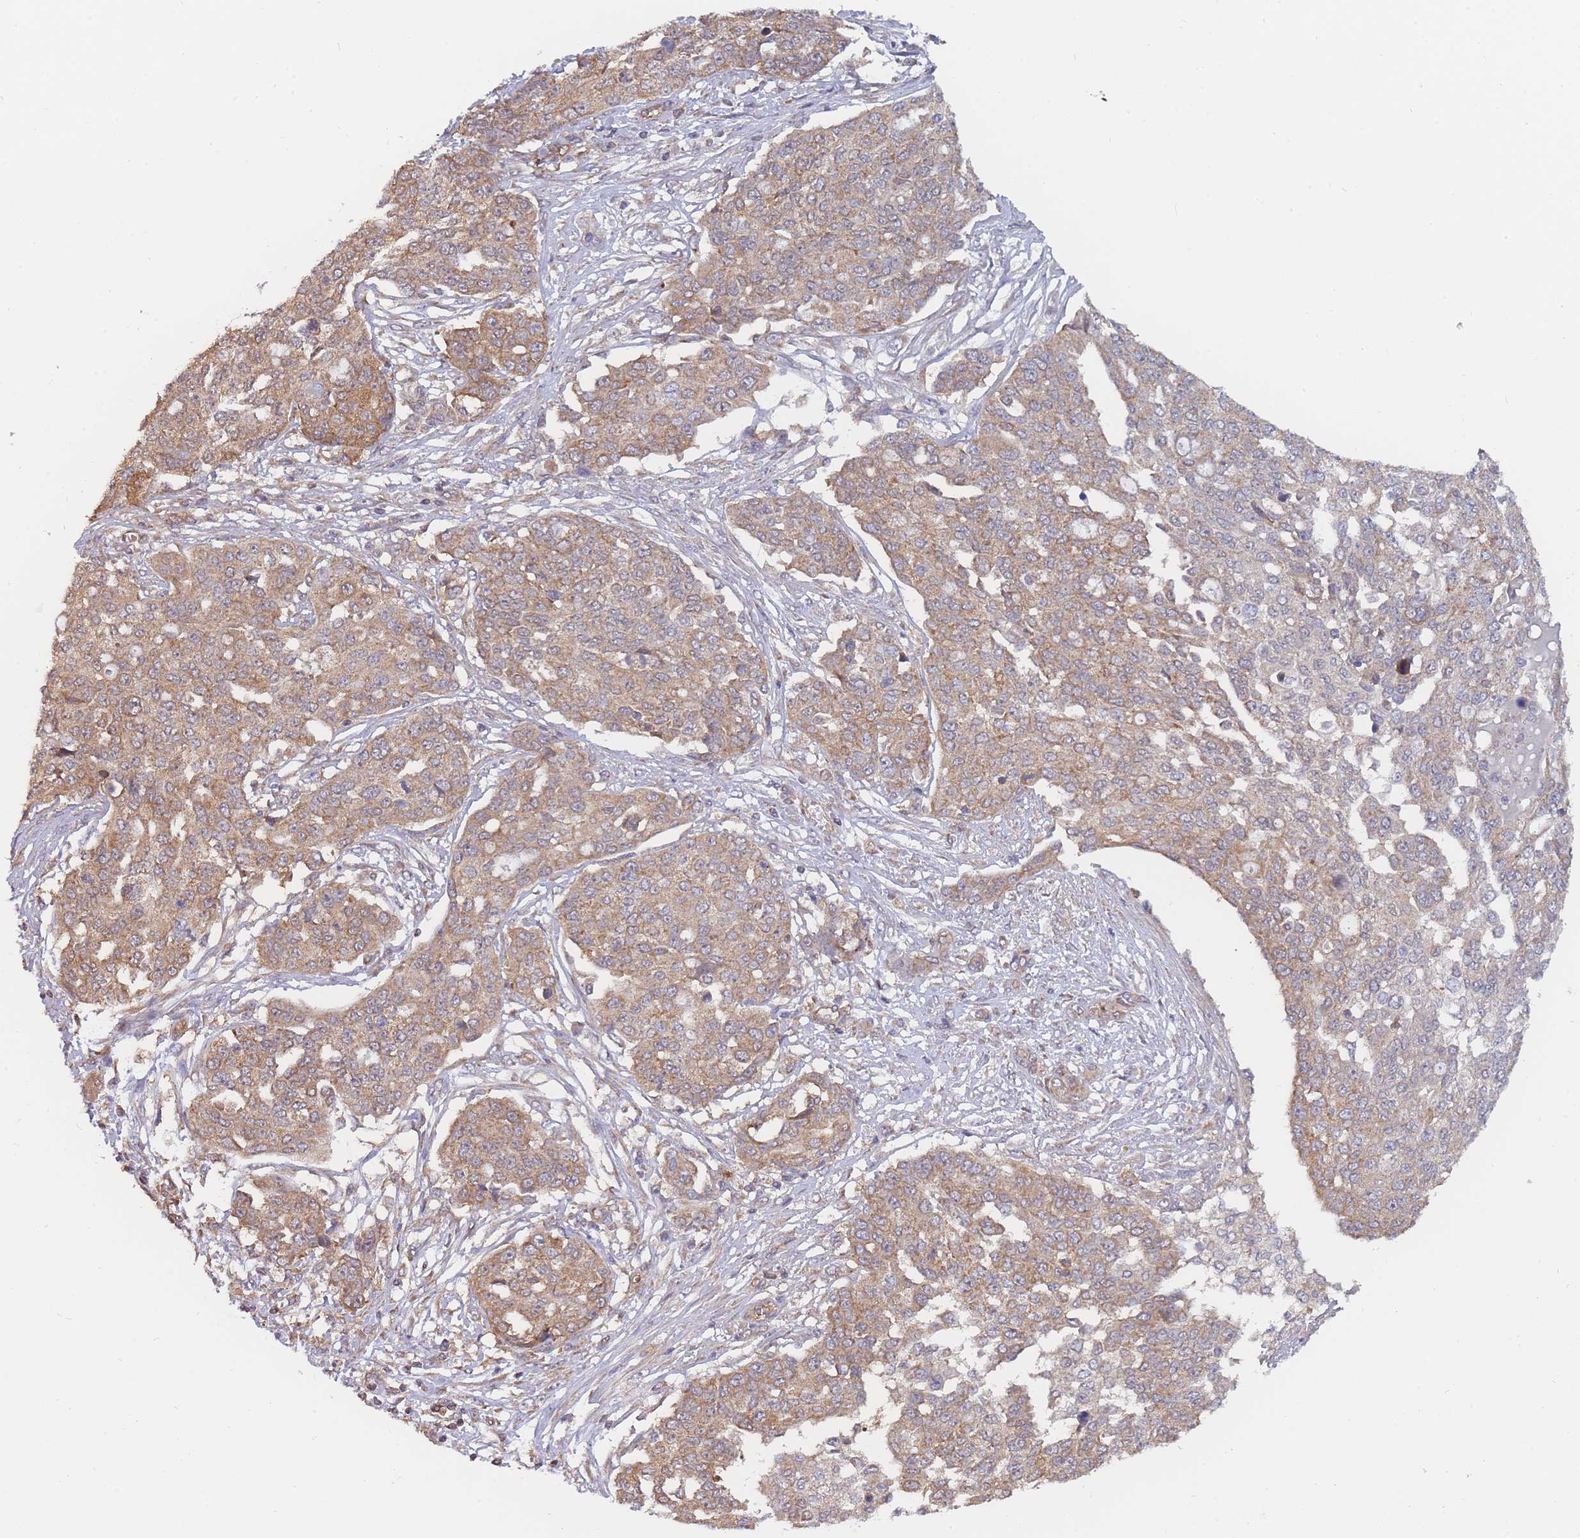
{"staining": {"intensity": "moderate", "quantity": ">75%", "location": "cytoplasmic/membranous"}, "tissue": "ovarian cancer", "cell_type": "Tumor cells", "image_type": "cancer", "snomed": [{"axis": "morphology", "description": "Cystadenocarcinoma, serous, NOS"}, {"axis": "topography", "description": "Soft tissue"}, {"axis": "topography", "description": "Ovary"}], "caption": "The histopathology image shows a brown stain indicating the presence of a protein in the cytoplasmic/membranous of tumor cells in serous cystadenocarcinoma (ovarian). The protein is stained brown, and the nuclei are stained in blue (DAB IHC with brightfield microscopy, high magnification).", "gene": "MRPS18B", "patient": {"sex": "female", "age": 57}}